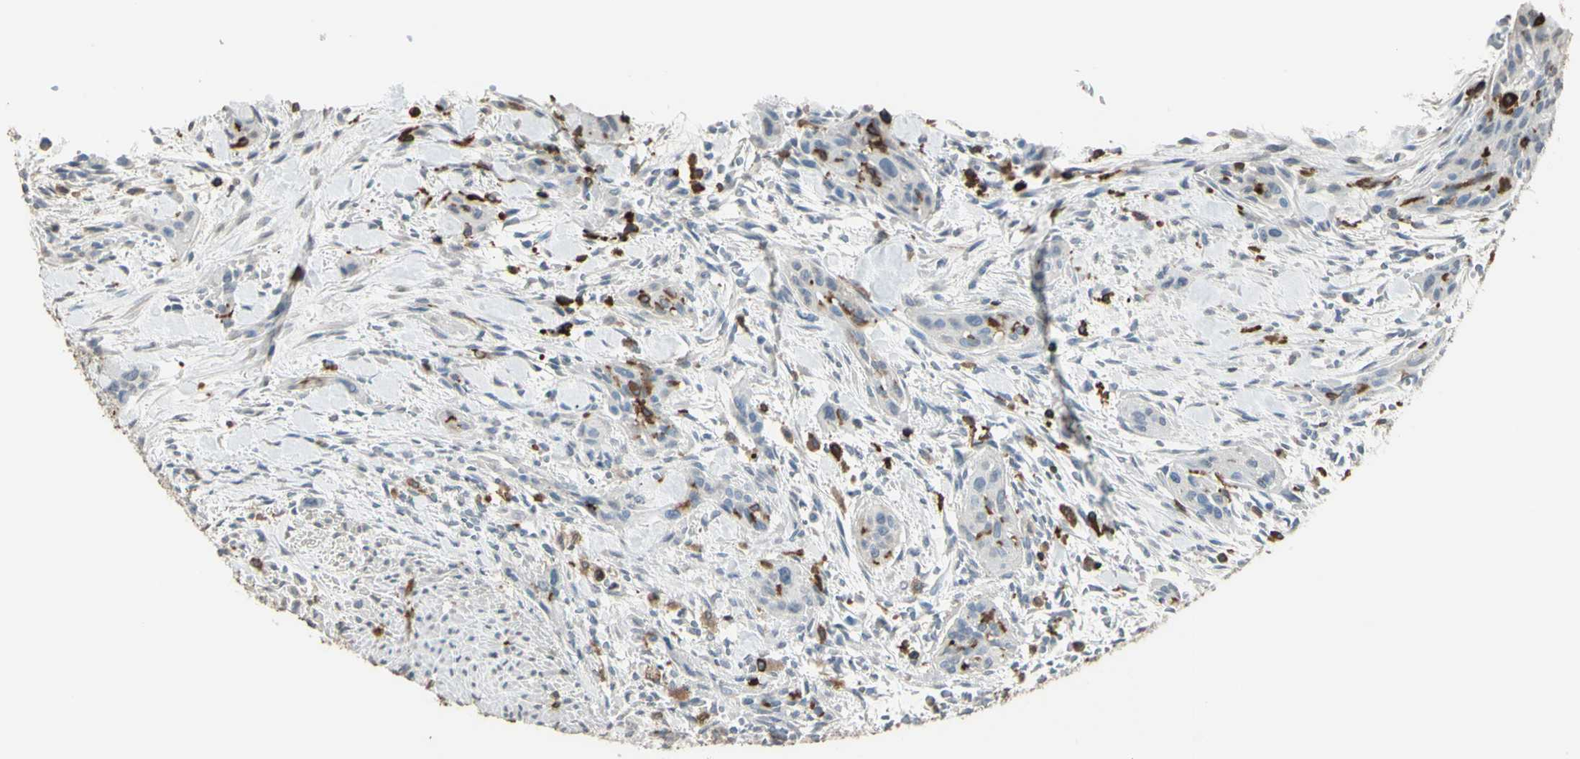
{"staining": {"intensity": "negative", "quantity": "none", "location": "none"}, "tissue": "urothelial cancer", "cell_type": "Tumor cells", "image_type": "cancer", "snomed": [{"axis": "morphology", "description": "Urothelial carcinoma, High grade"}, {"axis": "topography", "description": "Urinary bladder"}], "caption": "Tumor cells are negative for protein expression in human high-grade urothelial carcinoma.", "gene": "PSTPIP1", "patient": {"sex": "male", "age": 35}}